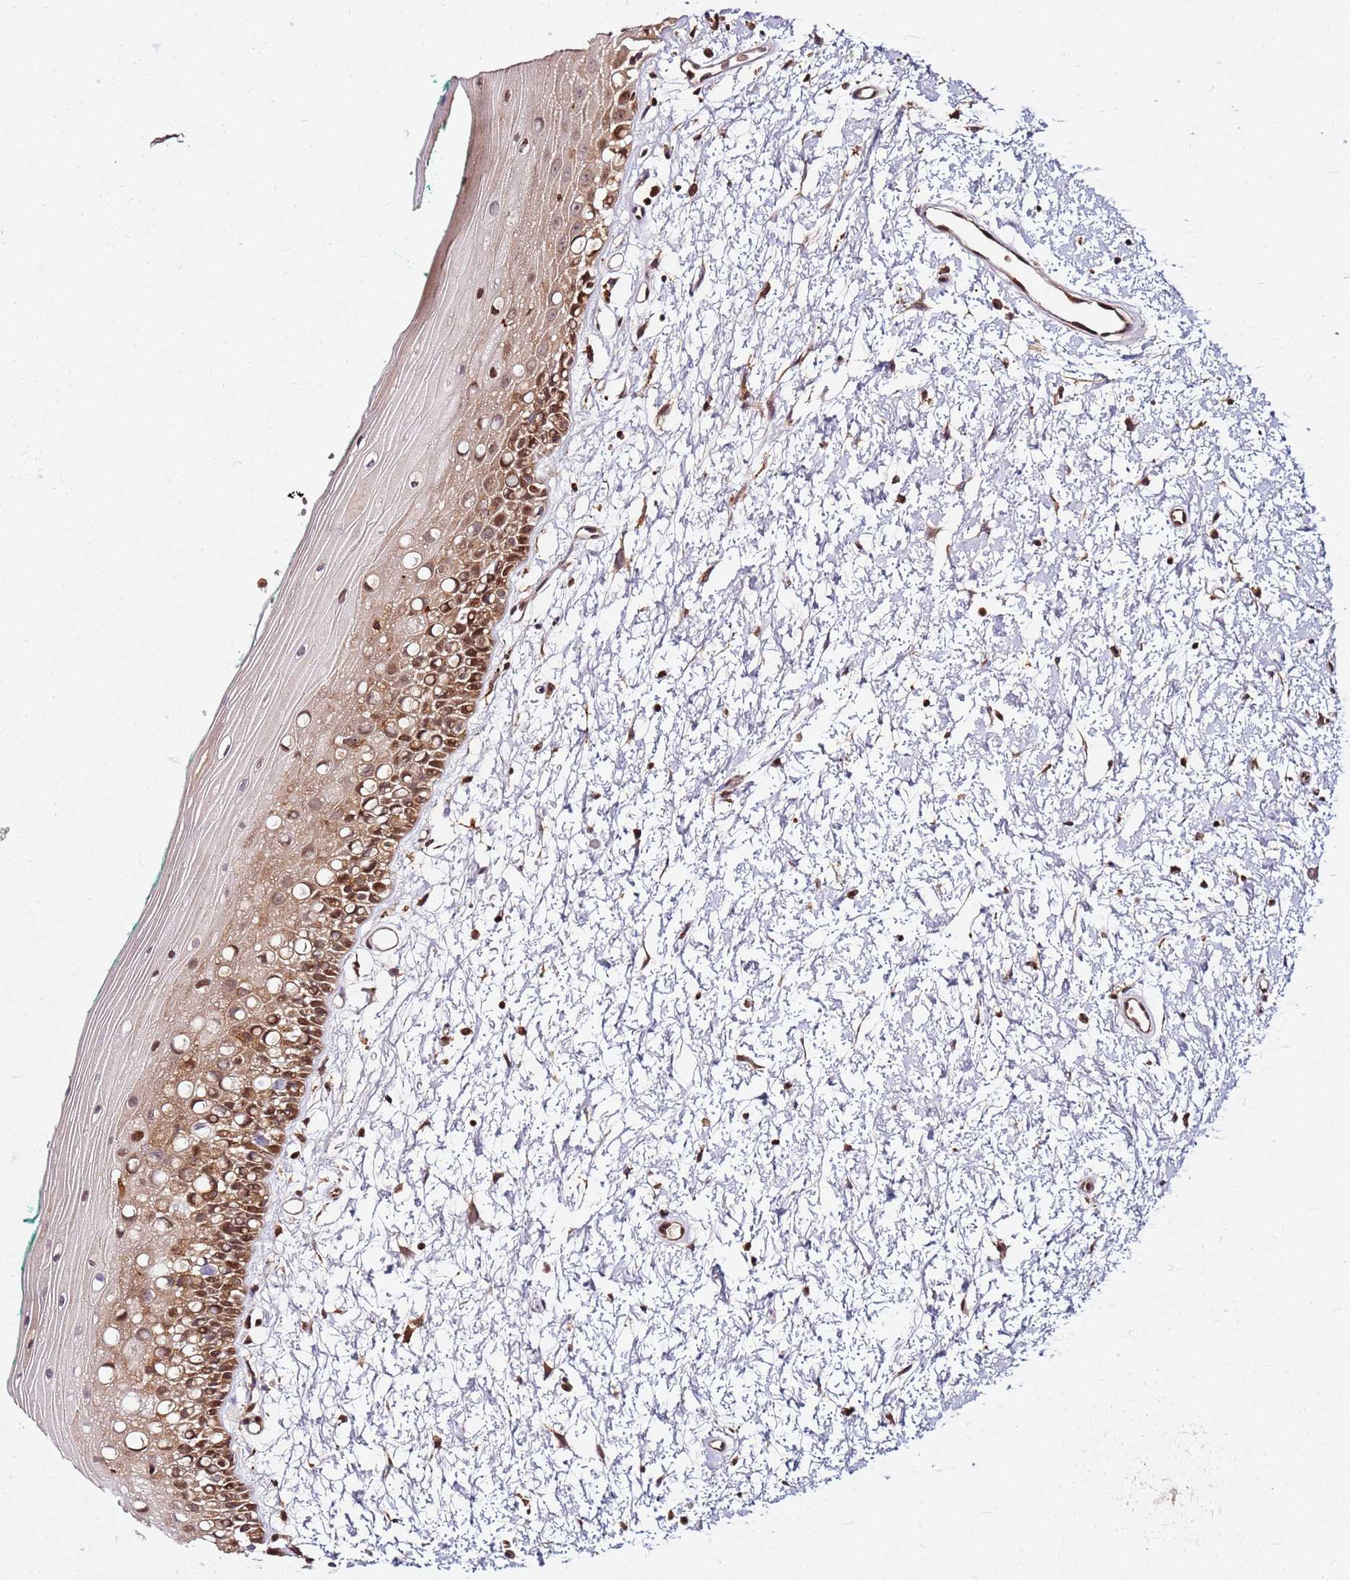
{"staining": {"intensity": "moderate", "quantity": "25%-75%", "location": "cytoplasmic/membranous,nuclear"}, "tissue": "oral mucosa", "cell_type": "Squamous epithelial cells", "image_type": "normal", "snomed": [{"axis": "morphology", "description": "Normal tissue, NOS"}, {"axis": "topography", "description": "Oral tissue"}], "caption": "This is an image of immunohistochemistry (IHC) staining of unremarkable oral mucosa, which shows moderate staining in the cytoplasmic/membranous,nuclear of squamous epithelial cells.", "gene": "PRMT7", "patient": {"sex": "female", "age": 70}}